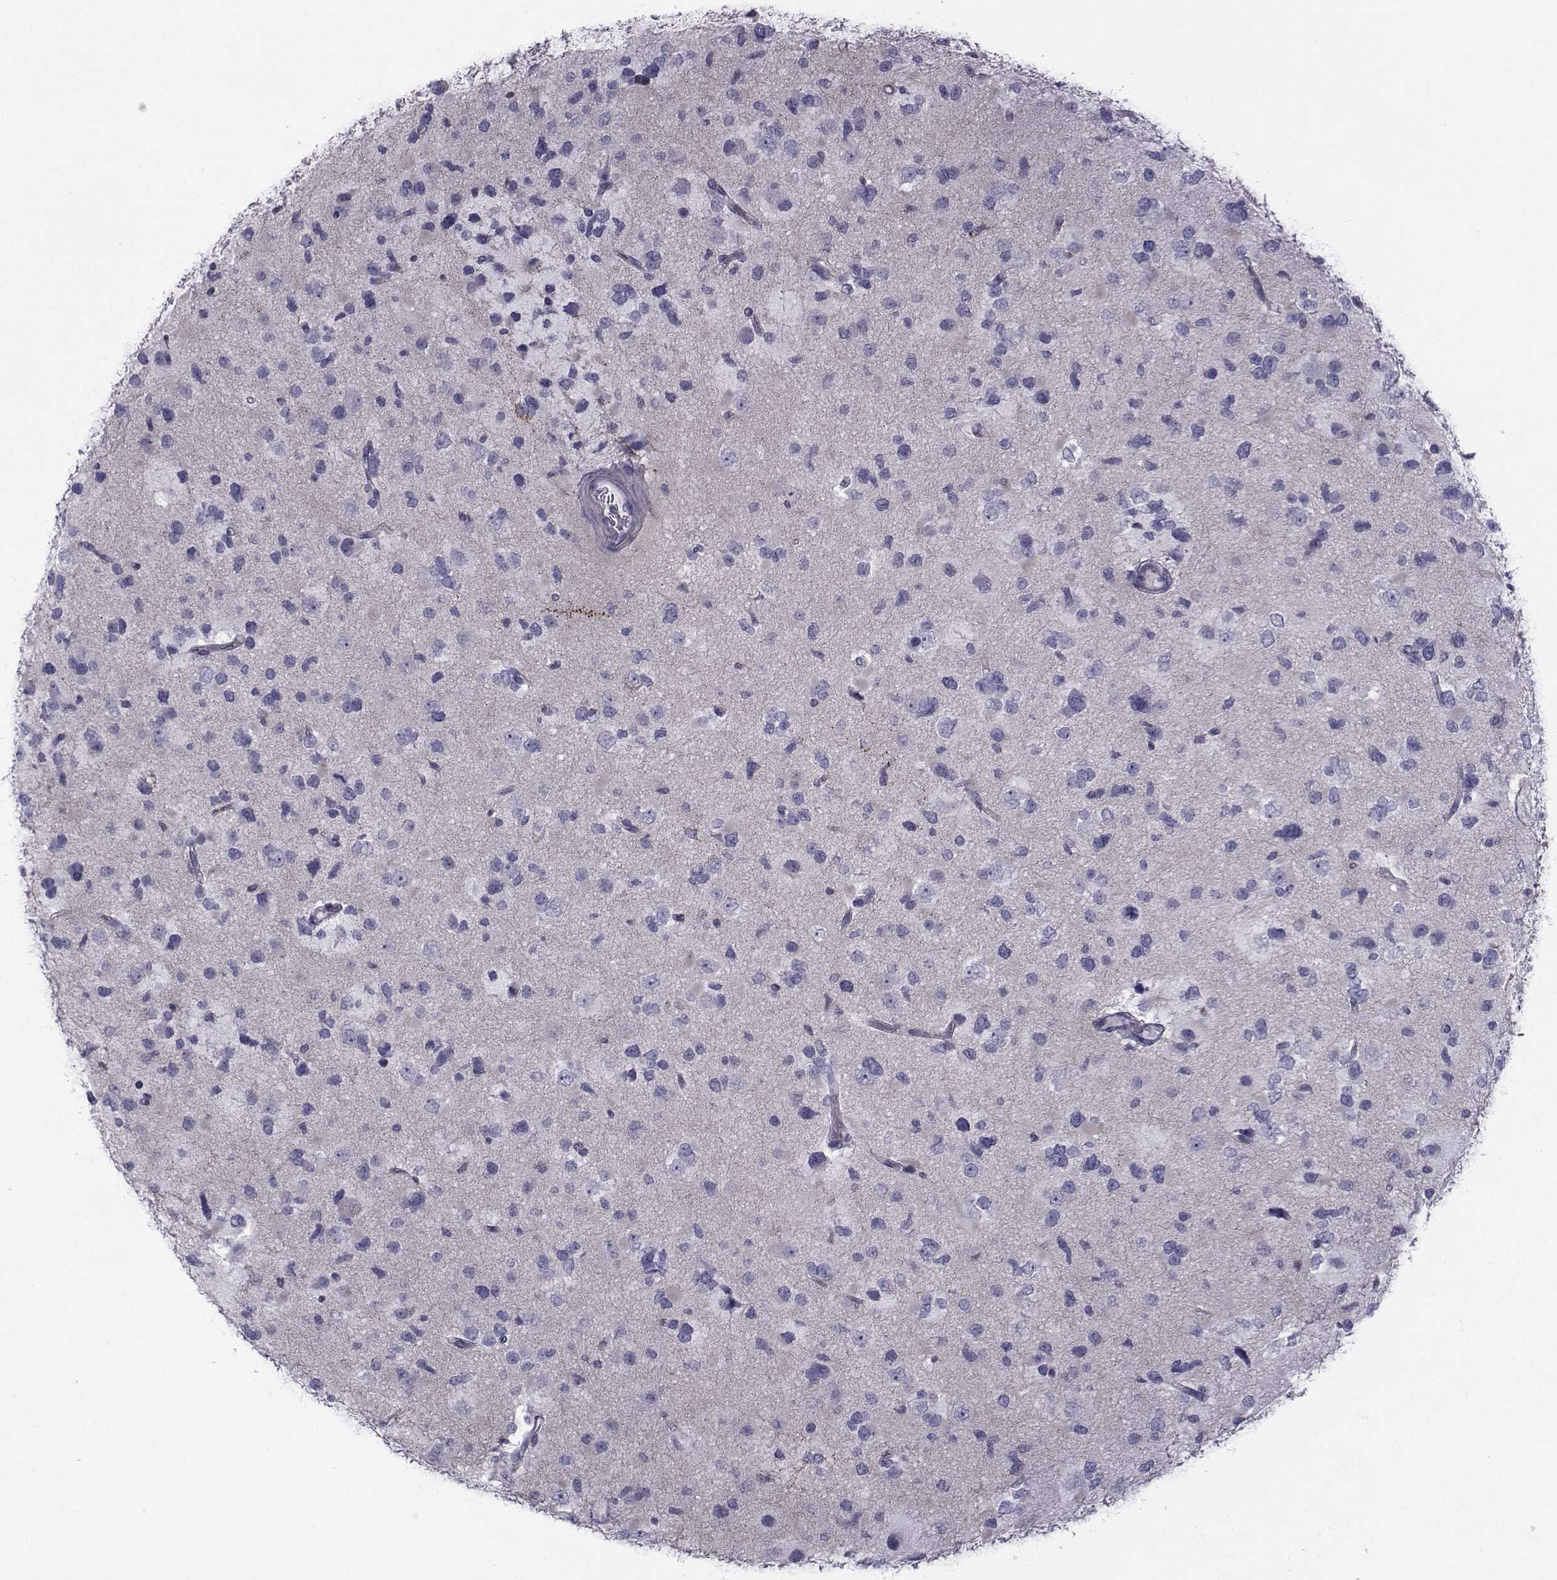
{"staining": {"intensity": "negative", "quantity": "none", "location": "none"}, "tissue": "glioma", "cell_type": "Tumor cells", "image_type": "cancer", "snomed": [{"axis": "morphology", "description": "Glioma, malignant, Low grade"}, {"axis": "topography", "description": "Brain"}], "caption": "DAB (3,3'-diaminobenzidine) immunohistochemical staining of human low-grade glioma (malignant) demonstrates no significant expression in tumor cells.", "gene": "FDXR", "patient": {"sex": "female", "age": 32}}